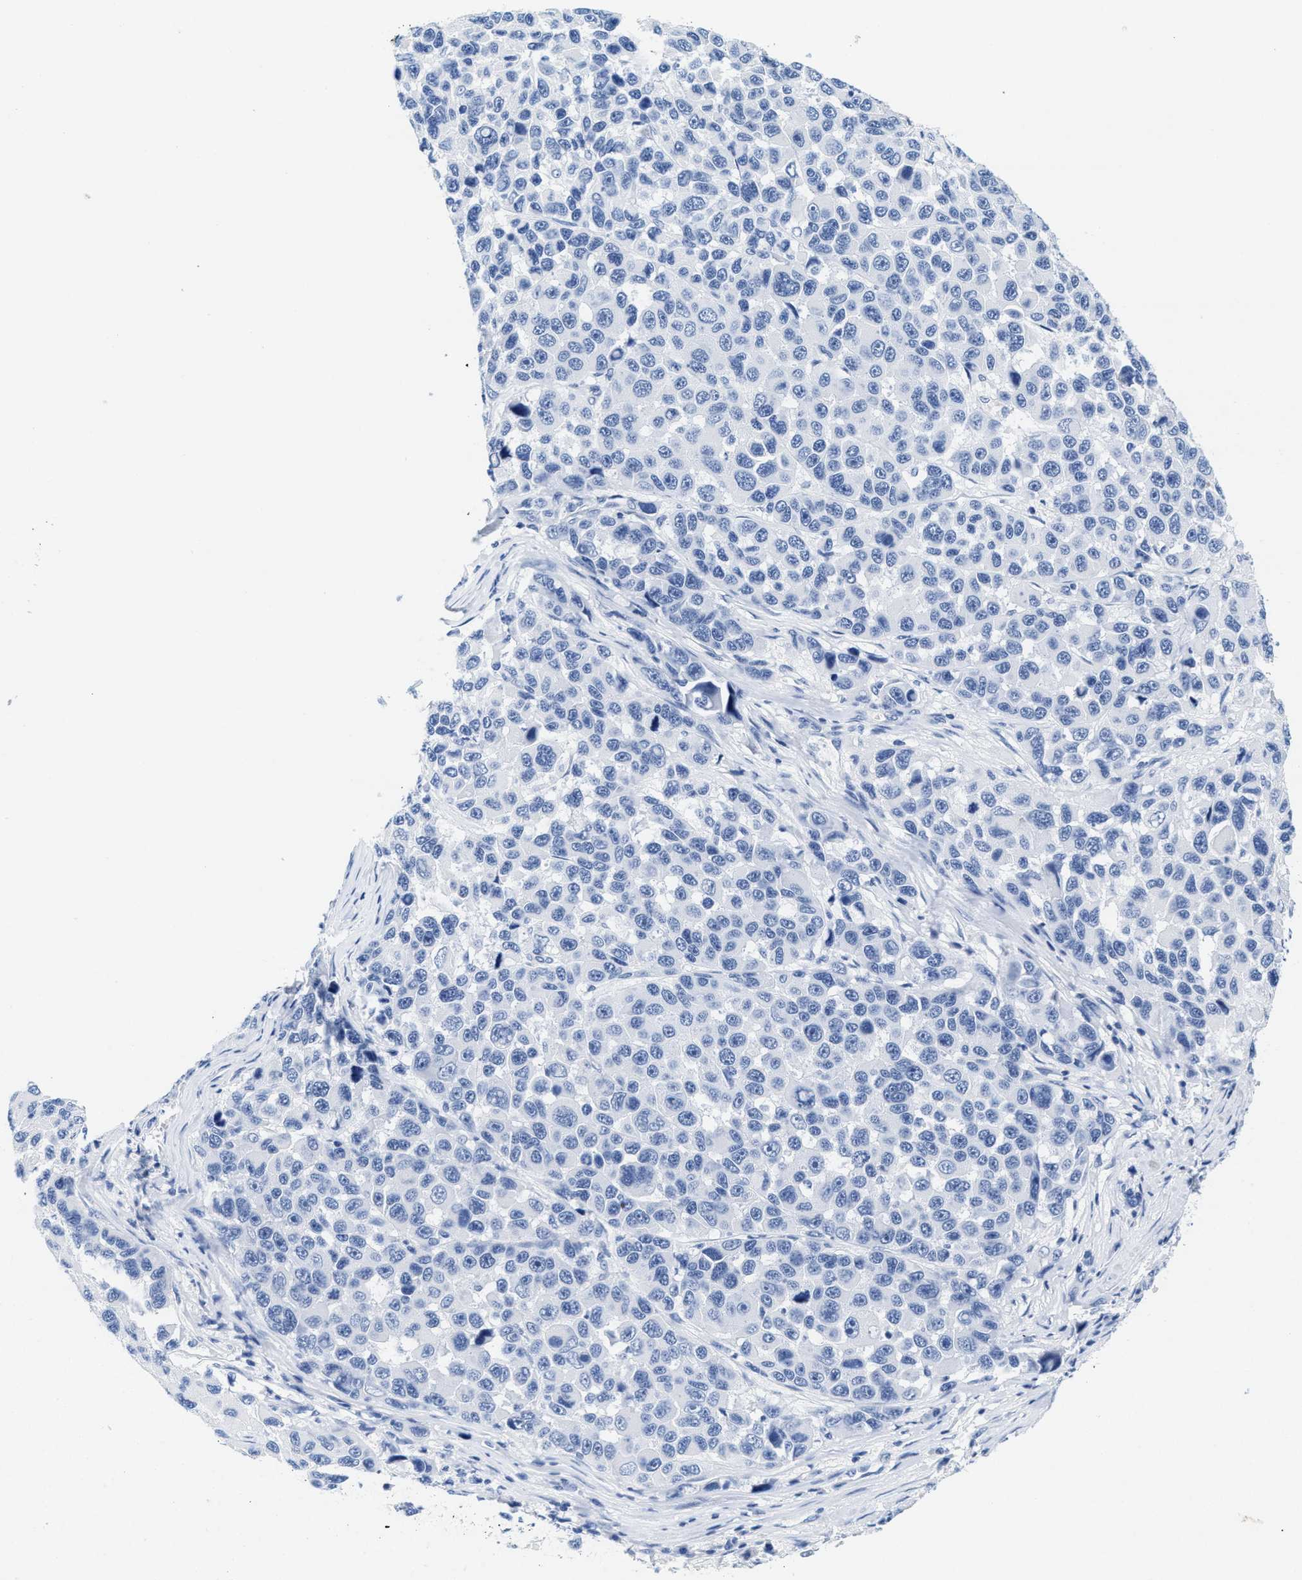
{"staining": {"intensity": "negative", "quantity": "none", "location": "none"}, "tissue": "melanoma", "cell_type": "Tumor cells", "image_type": "cancer", "snomed": [{"axis": "morphology", "description": "Malignant melanoma, NOS"}, {"axis": "topography", "description": "Skin"}], "caption": "Melanoma was stained to show a protein in brown. There is no significant staining in tumor cells. (DAB (3,3'-diaminobenzidine) IHC, high magnification).", "gene": "TTC3", "patient": {"sex": "male", "age": 53}}